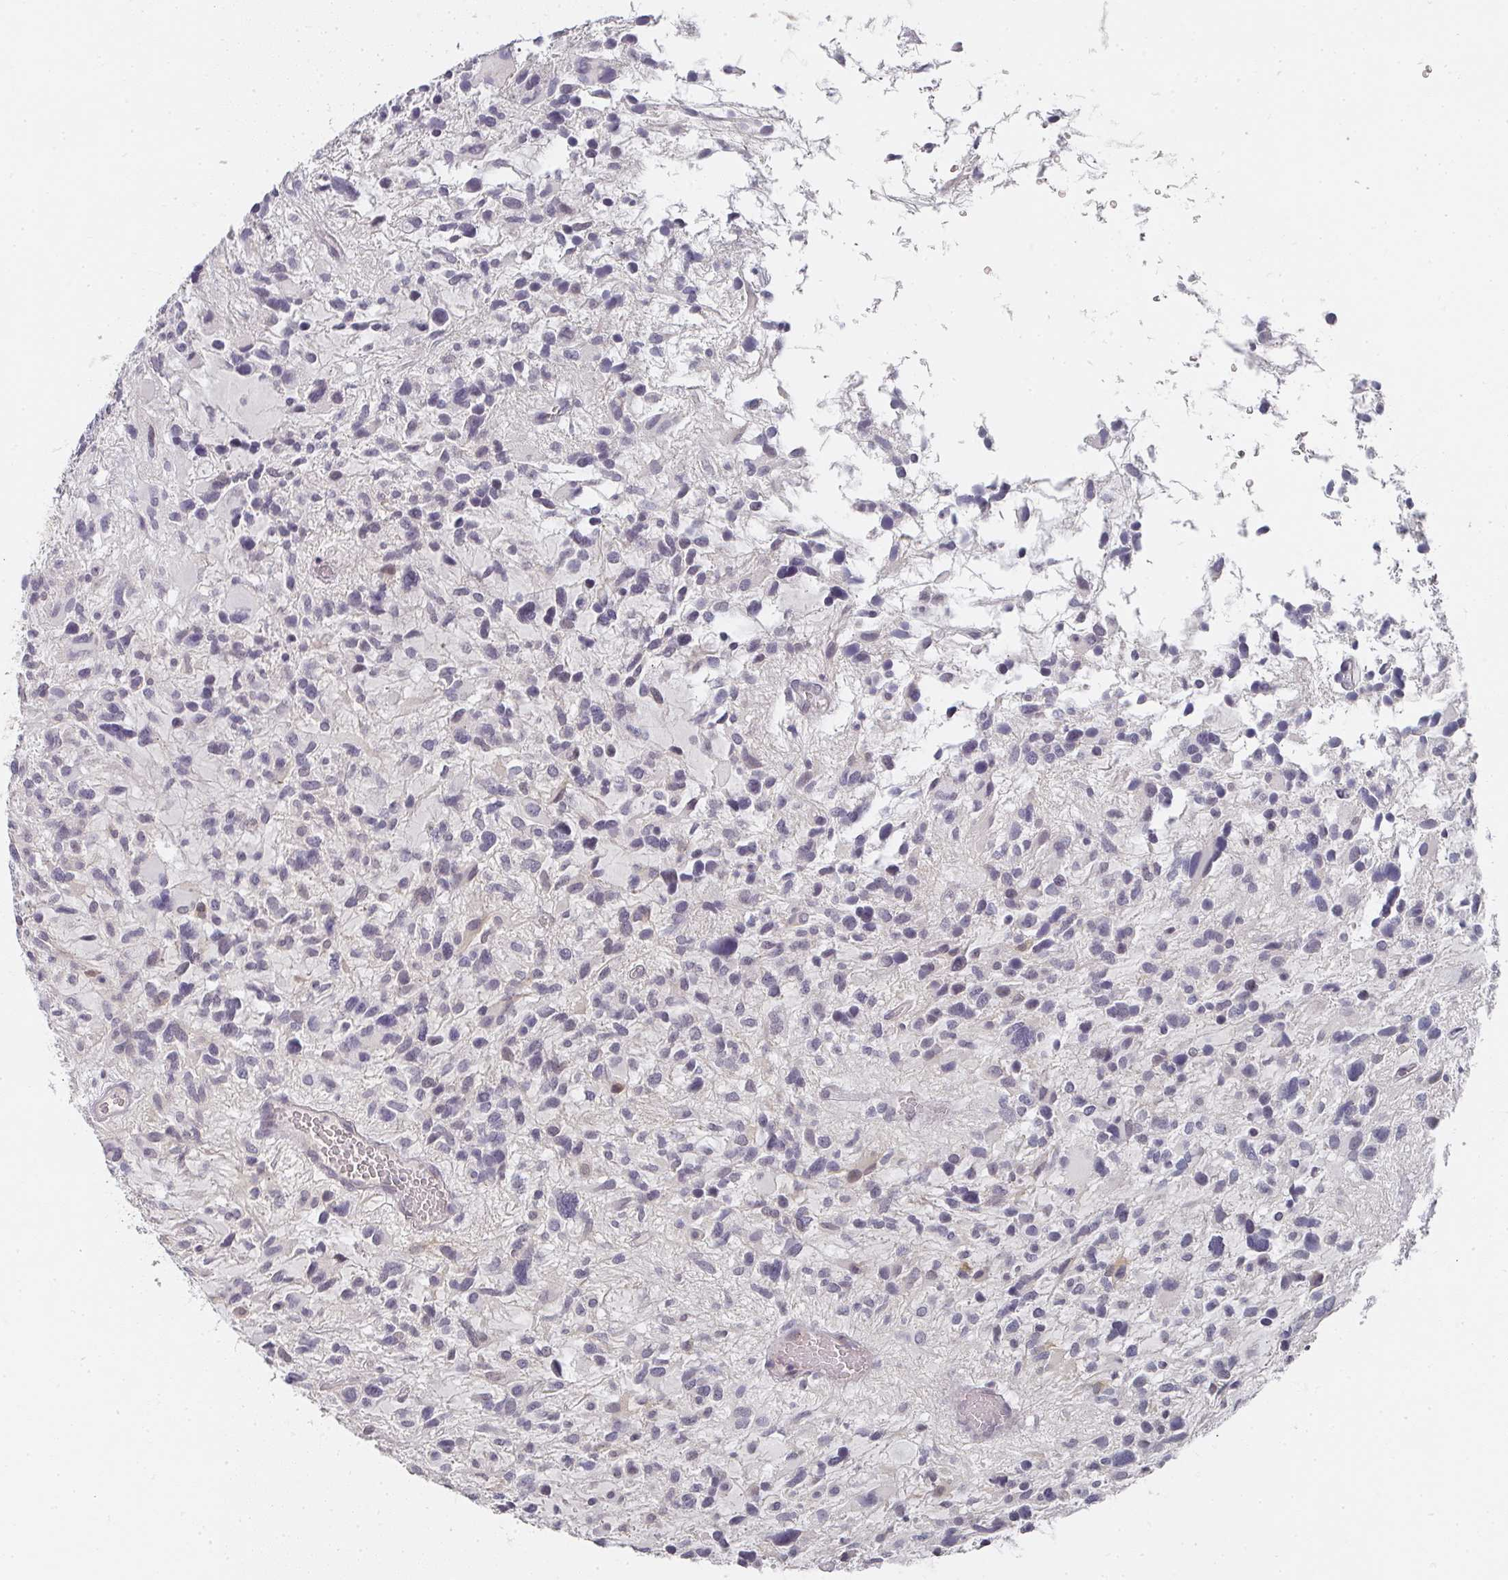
{"staining": {"intensity": "negative", "quantity": "none", "location": "none"}, "tissue": "glioma", "cell_type": "Tumor cells", "image_type": "cancer", "snomed": [{"axis": "morphology", "description": "Glioma, malignant, High grade"}, {"axis": "topography", "description": "Brain"}], "caption": "Tumor cells show no significant staining in glioma. (DAB IHC with hematoxylin counter stain).", "gene": "SHISA2", "patient": {"sex": "female", "age": 11}}